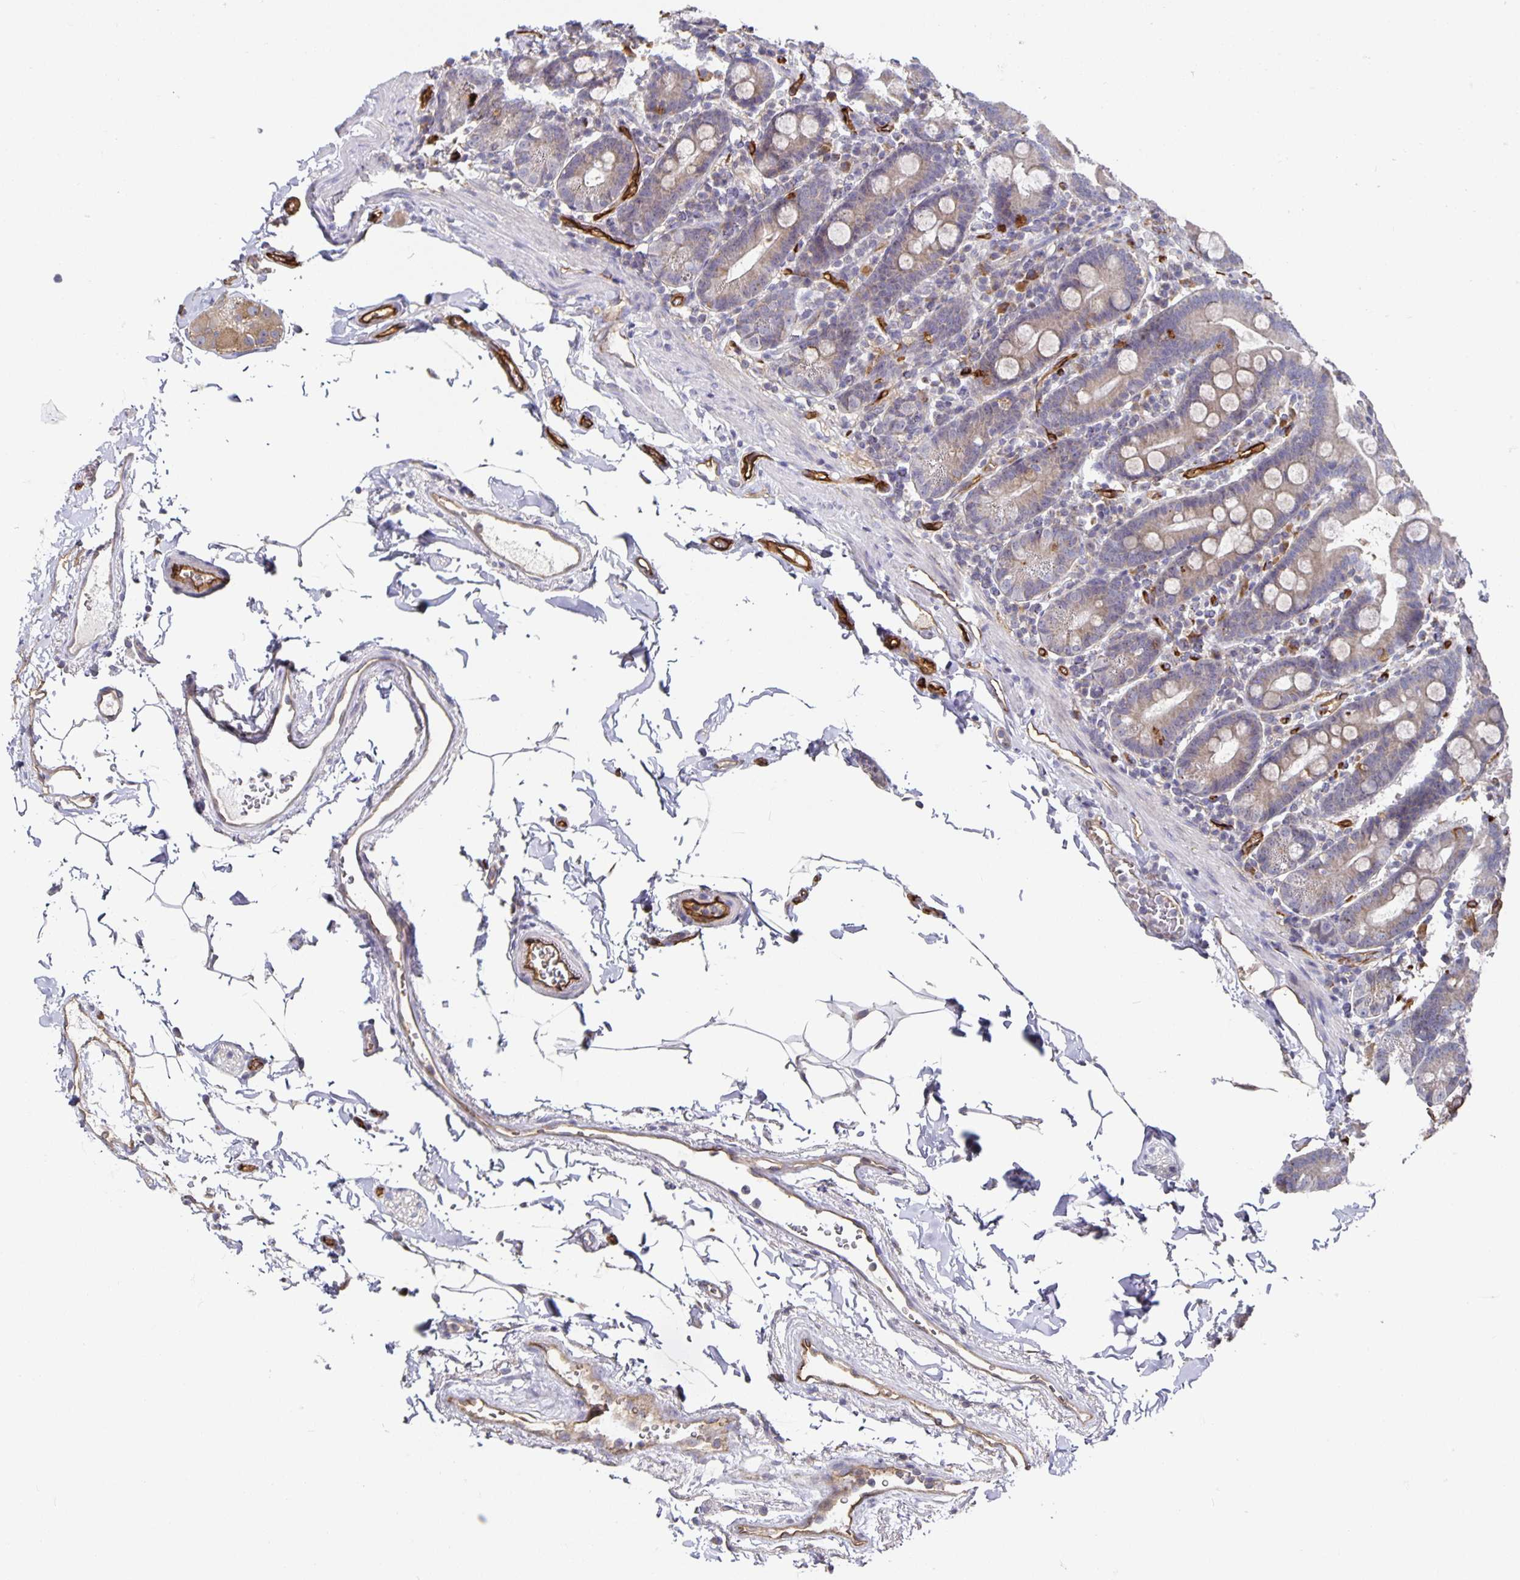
{"staining": {"intensity": "weak", "quantity": "25%-75%", "location": "cytoplasmic/membranous"}, "tissue": "duodenum", "cell_type": "Glandular cells", "image_type": "normal", "snomed": [{"axis": "morphology", "description": "Normal tissue, NOS"}, {"axis": "topography", "description": "Pancreas"}, {"axis": "topography", "description": "Duodenum"}], "caption": "Protein expression analysis of normal duodenum reveals weak cytoplasmic/membranous expression in about 25%-75% of glandular cells.", "gene": "PODXL", "patient": {"sex": "male", "age": 59}}